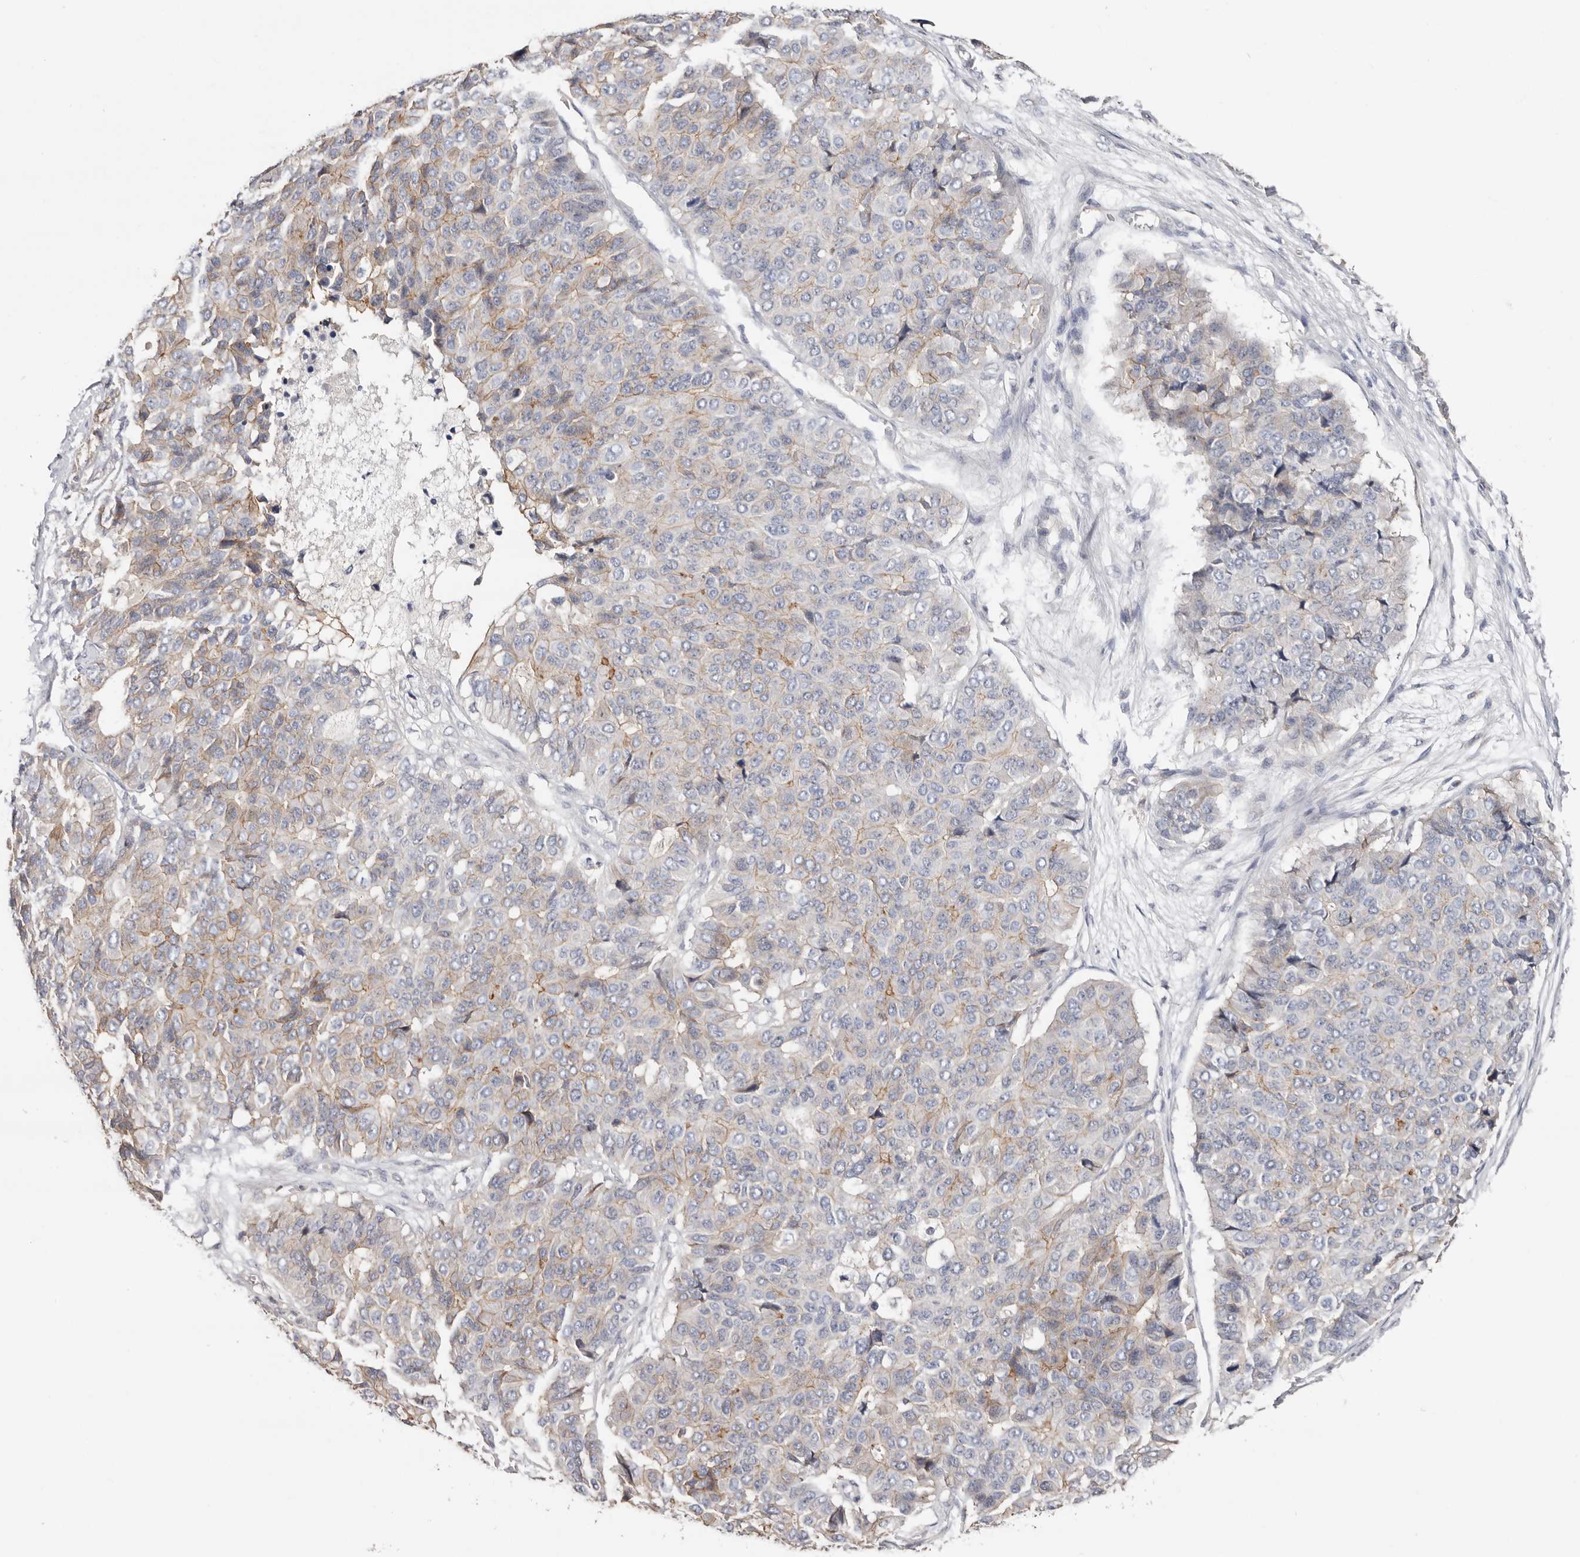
{"staining": {"intensity": "weak", "quantity": "25%-75%", "location": "cytoplasmic/membranous"}, "tissue": "pancreatic cancer", "cell_type": "Tumor cells", "image_type": "cancer", "snomed": [{"axis": "morphology", "description": "Adenocarcinoma, NOS"}, {"axis": "topography", "description": "Pancreas"}], "caption": "About 25%-75% of tumor cells in pancreatic adenocarcinoma exhibit weak cytoplasmic/membranous protein staining as visualized by brown immunohistochemical staining.", "gene": "S100A14", "patient": {"sex": "male", "age": 50}}